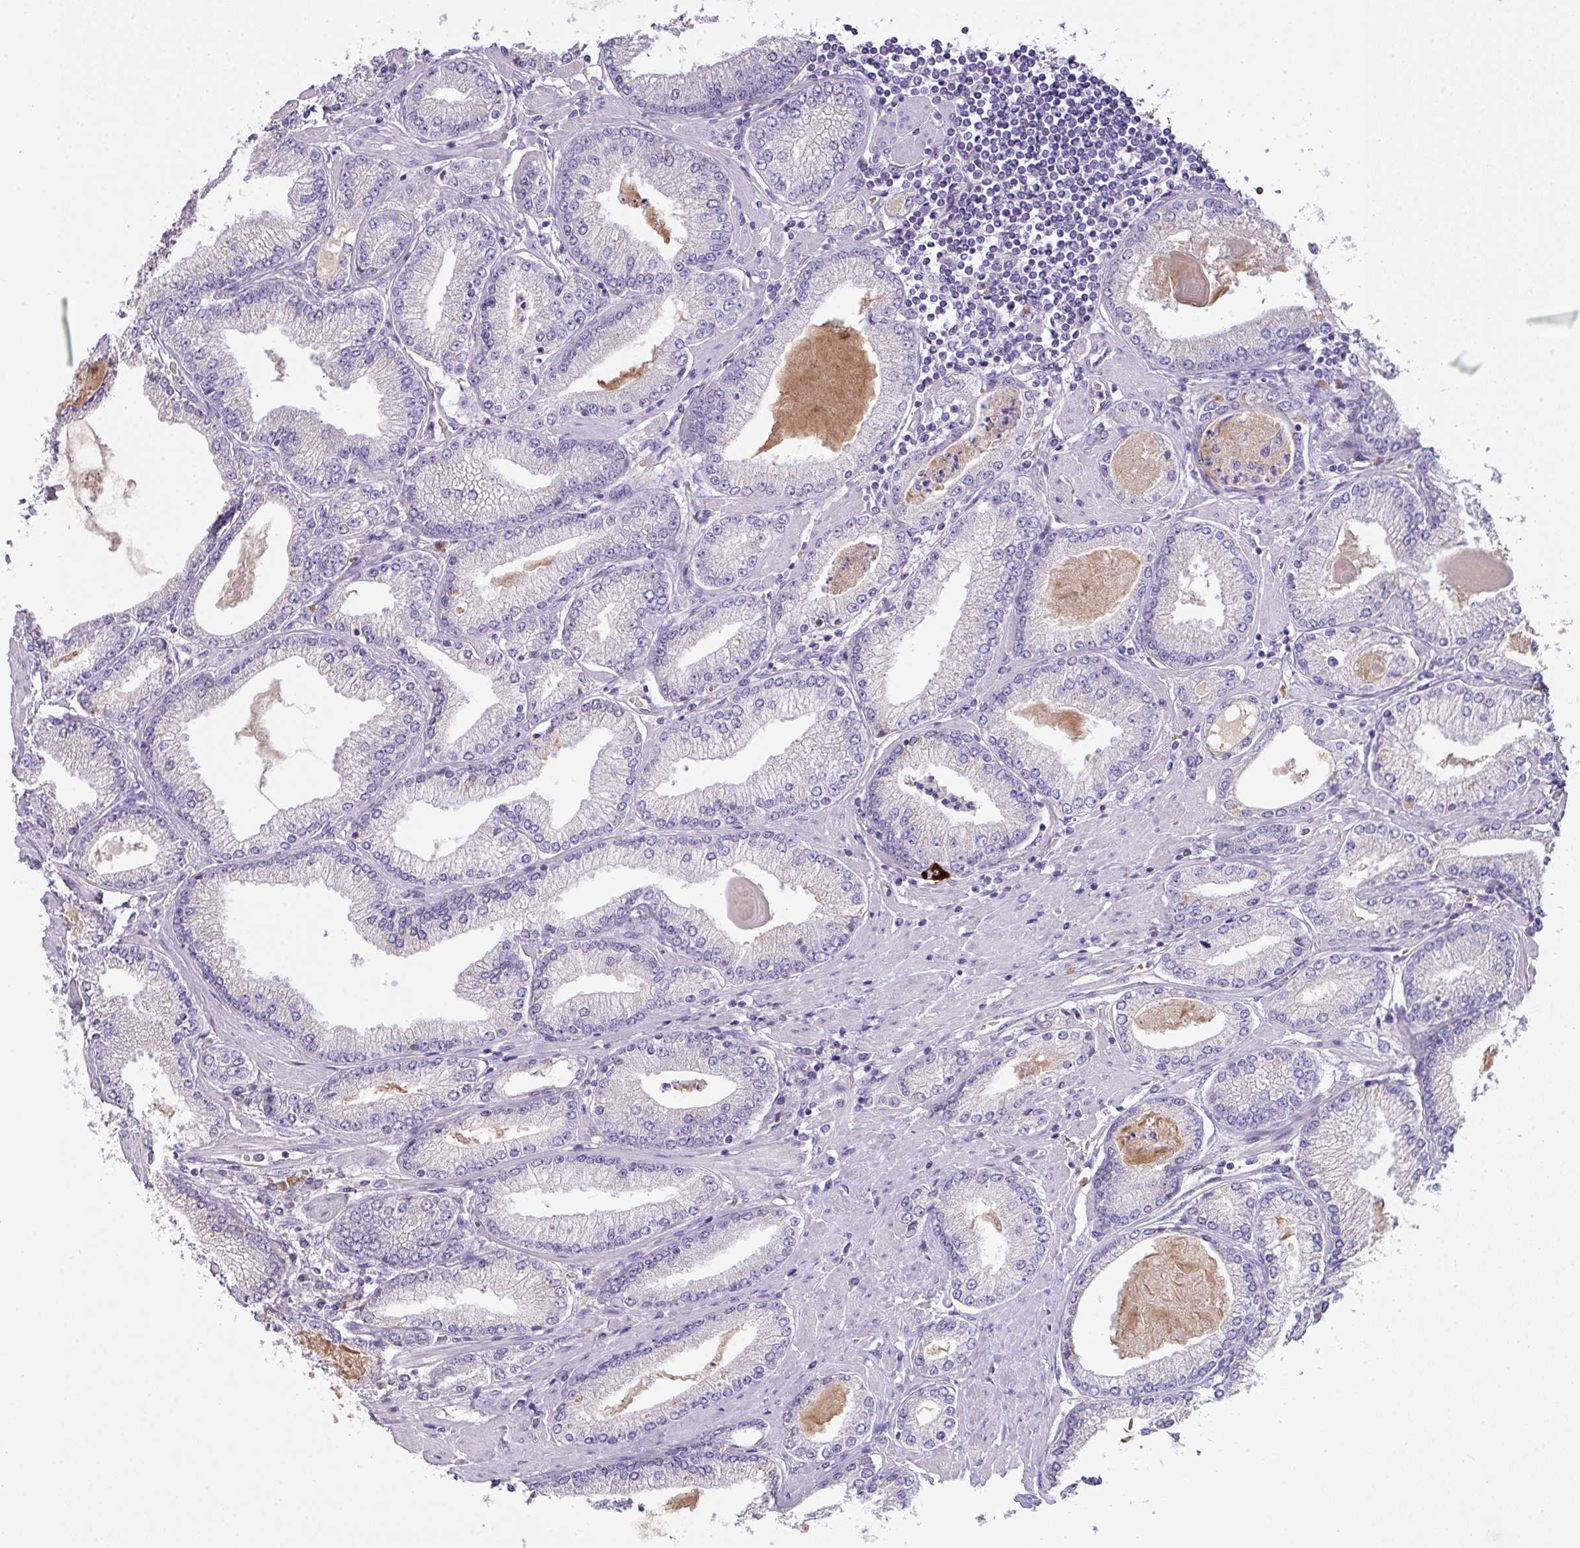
{"staining": {"intensity": "negative", "quantity": "none", "location": "none"}, "tissue": "prostate cancer", "cell_type": "Tumor cells", "image_type": "cancer", "snomed": [{"axis": "morphology", "description": "Adenocarcinoma, High grade"}, {"axis": "topography", "description": "Prostate"}], "caption": "A photomicrograph of prostate adenocarcinoma (high-grade) stained for a protein shows no brown staining in tumor cells.", "gene": "OR6C6", "patient": {"sex": "male", "age": 66}}